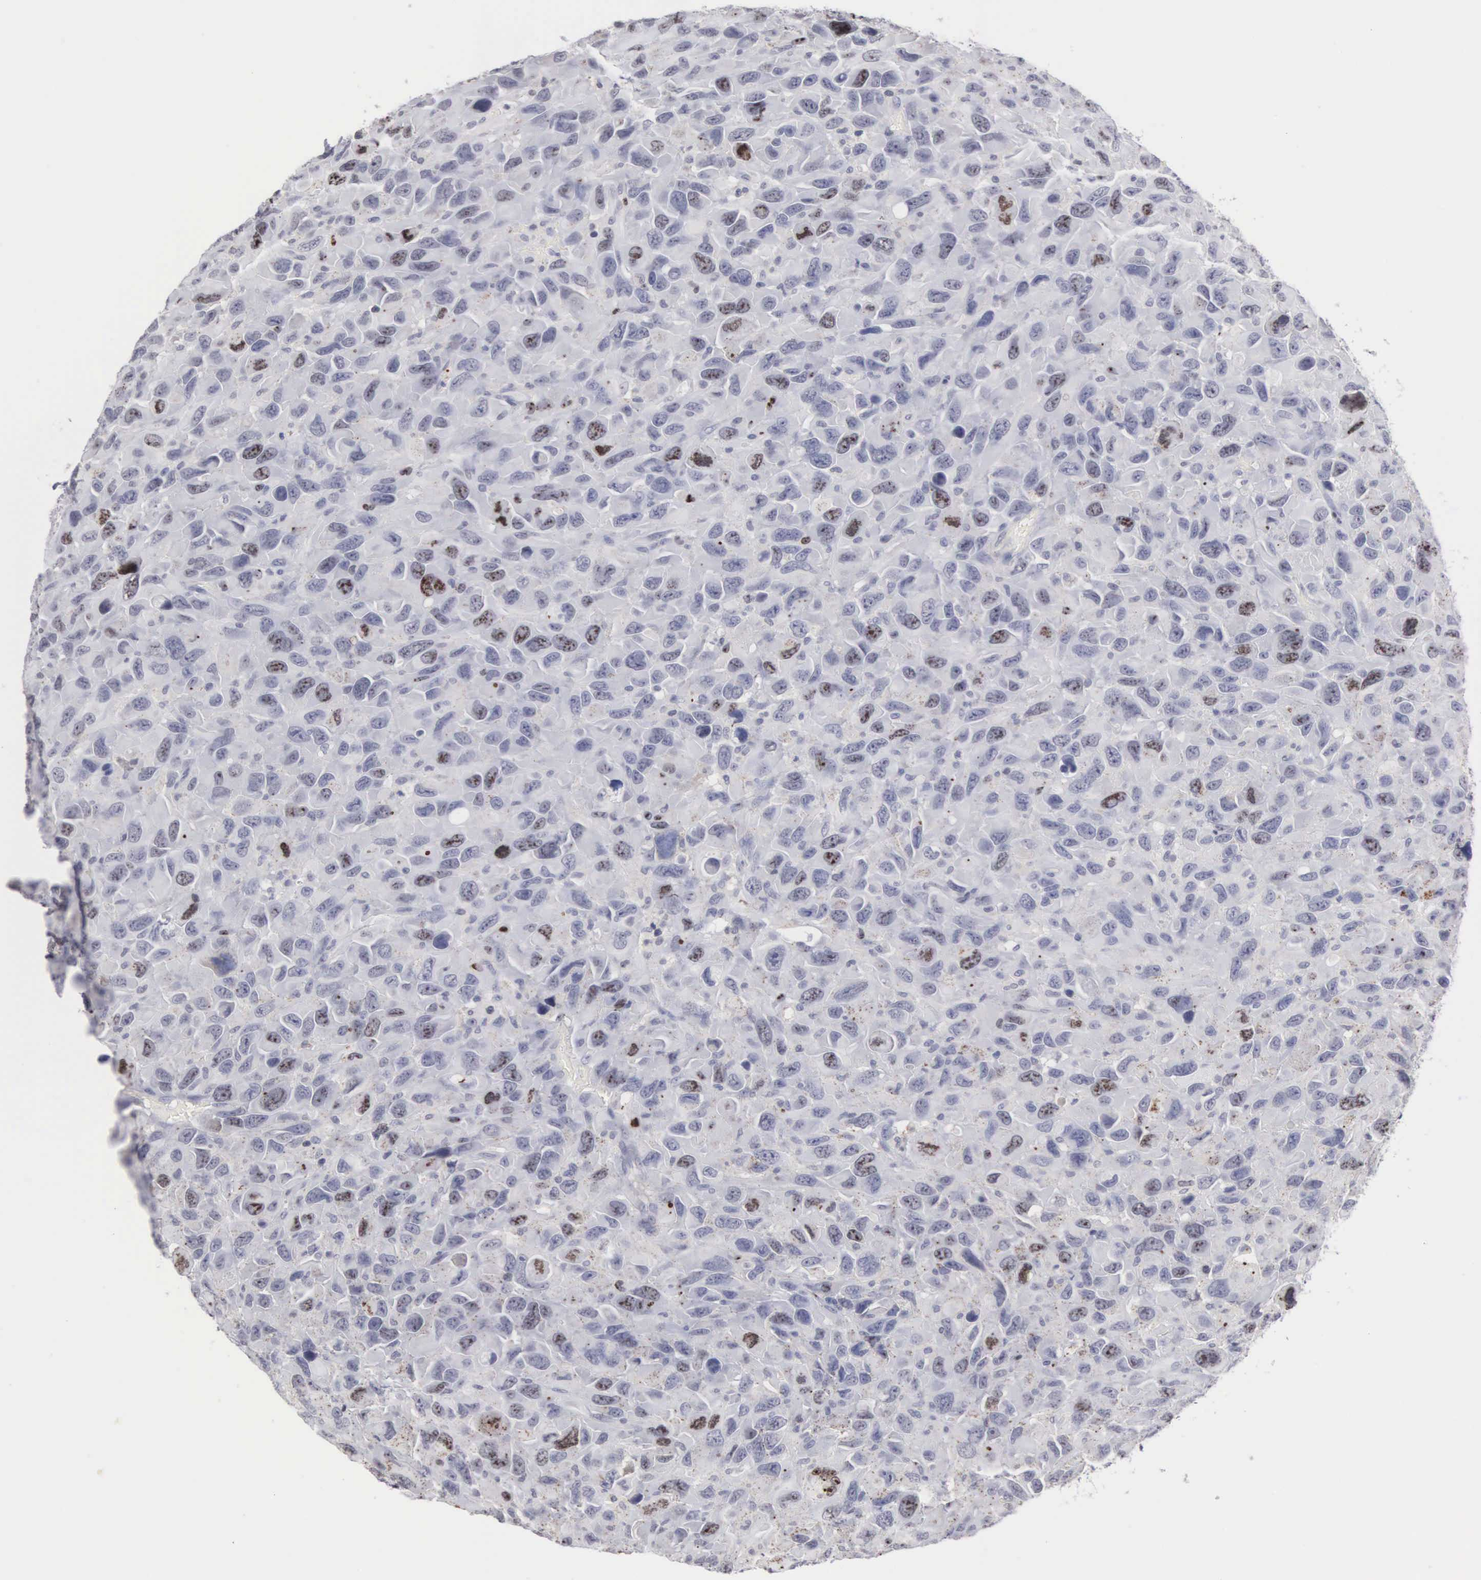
{"staining": {"intensity": "weak", "quantity": "25%-75%", "location": "cytoplasmic/membranous,nuclear"}, "tissue": "renal cancer", "cell_type": "Tumor cells", "image_type": "cancer", "snomed": [{"axis": "morphology", "description": "Adenocarcinoma, NOS"}, {"axis": "topography", "description": "Kidney"}], "caption": "Renal cancer stained for a protein displays weak cytoplasmic/membranous and nuclear positivity in tumor cells.", "gene": "KDM6A", "patient": {"sex": "male", "age": 79}}